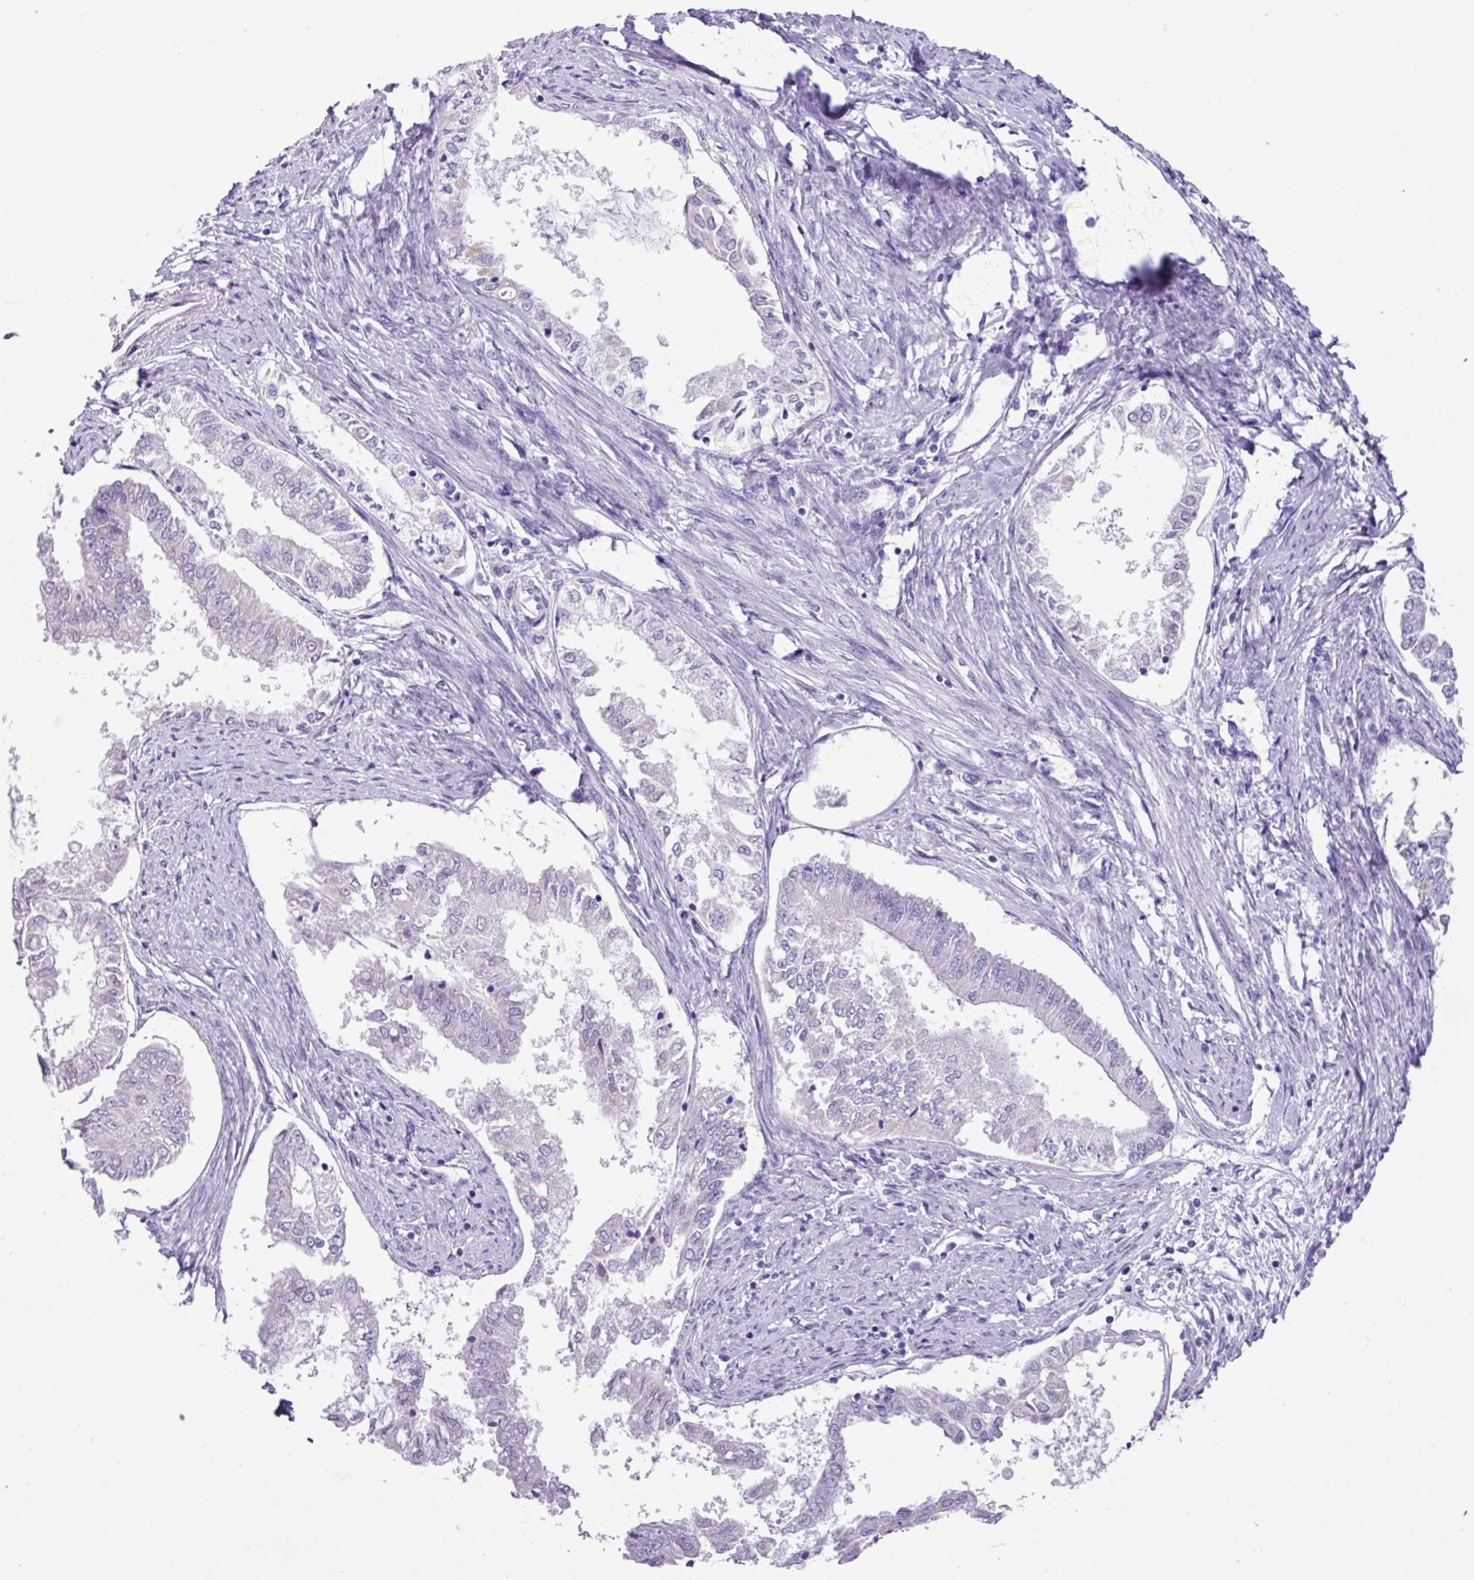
{"staining": {"intensity": "negative", "quantity": "none", "location": "none"}, "tissue": "endometrial cancer", "cell_type": "Tumor cells", "image_type": "cancer", "snomed": [{"axis": "morphology", "description": "Adenocarcinoma, NOS"}, {"axis": "topography", "description": "Endometrium"}], "caption": "Immunohistochemistry of endometrial cancer displays no staining in tumor cells.", "gene": "NCCRP1", "patient": {"sex": "female", "age": 76}}